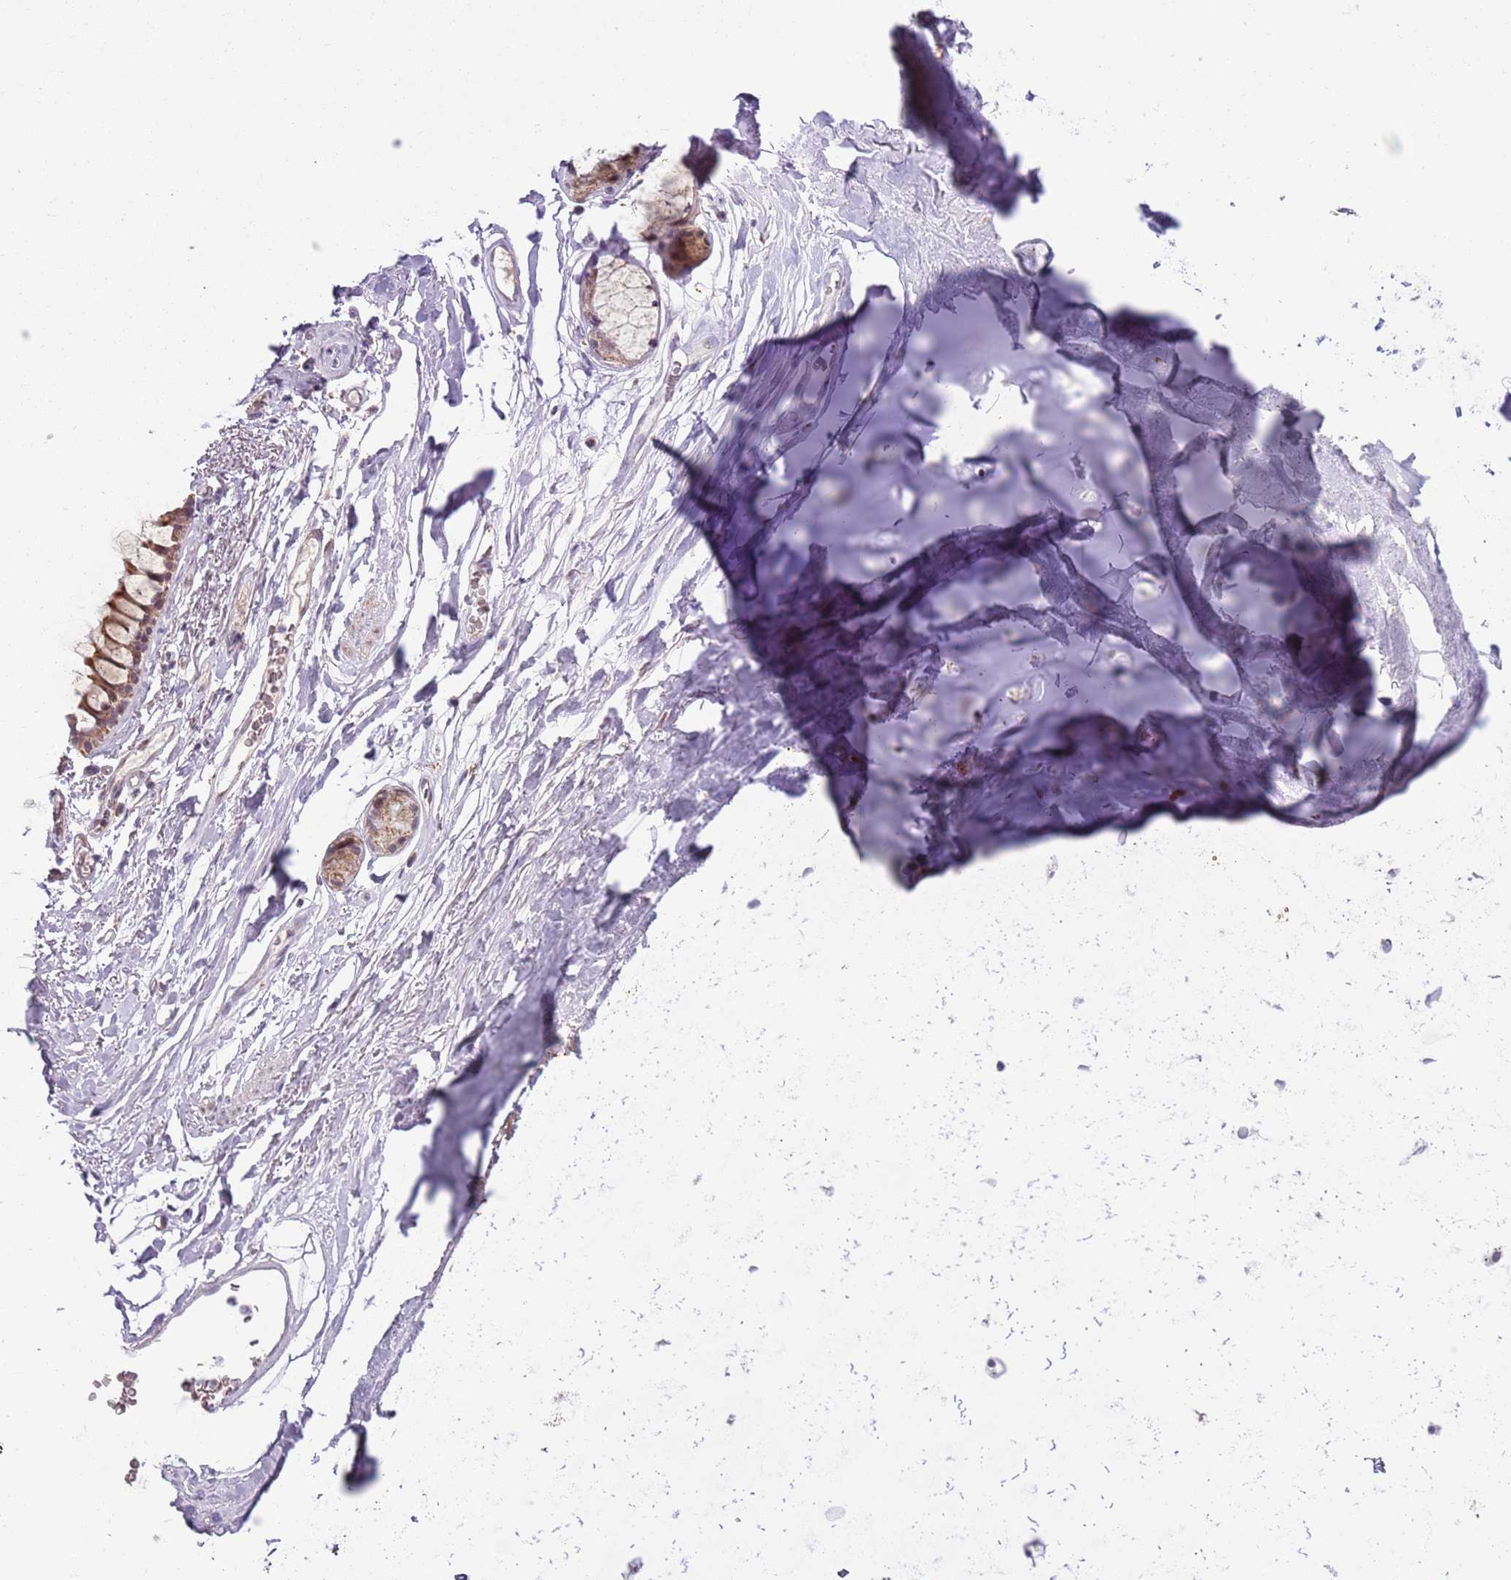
{"staining": {"intensity": "negative", "quantity": "none", "location": "none"}, "tissue": "adipose tissue", "cell_type": "Adipocytes", "image_type": "normal", "snomed": [{"axis": "morphology", "description": "Normal tissue, NOS"}, {"axis": "topography", "description": "Lymph node"}, {"axis": "topography", "description": "Bronchus"}], "caption": "An immunohistochemistry (IHC) histopathology image of unremarkable adipose tissue is shown. There is no staining in adipocytes of adipose tissue.", "gene": "MLLT11", "patient": {"sex": "male", "age": 63}}